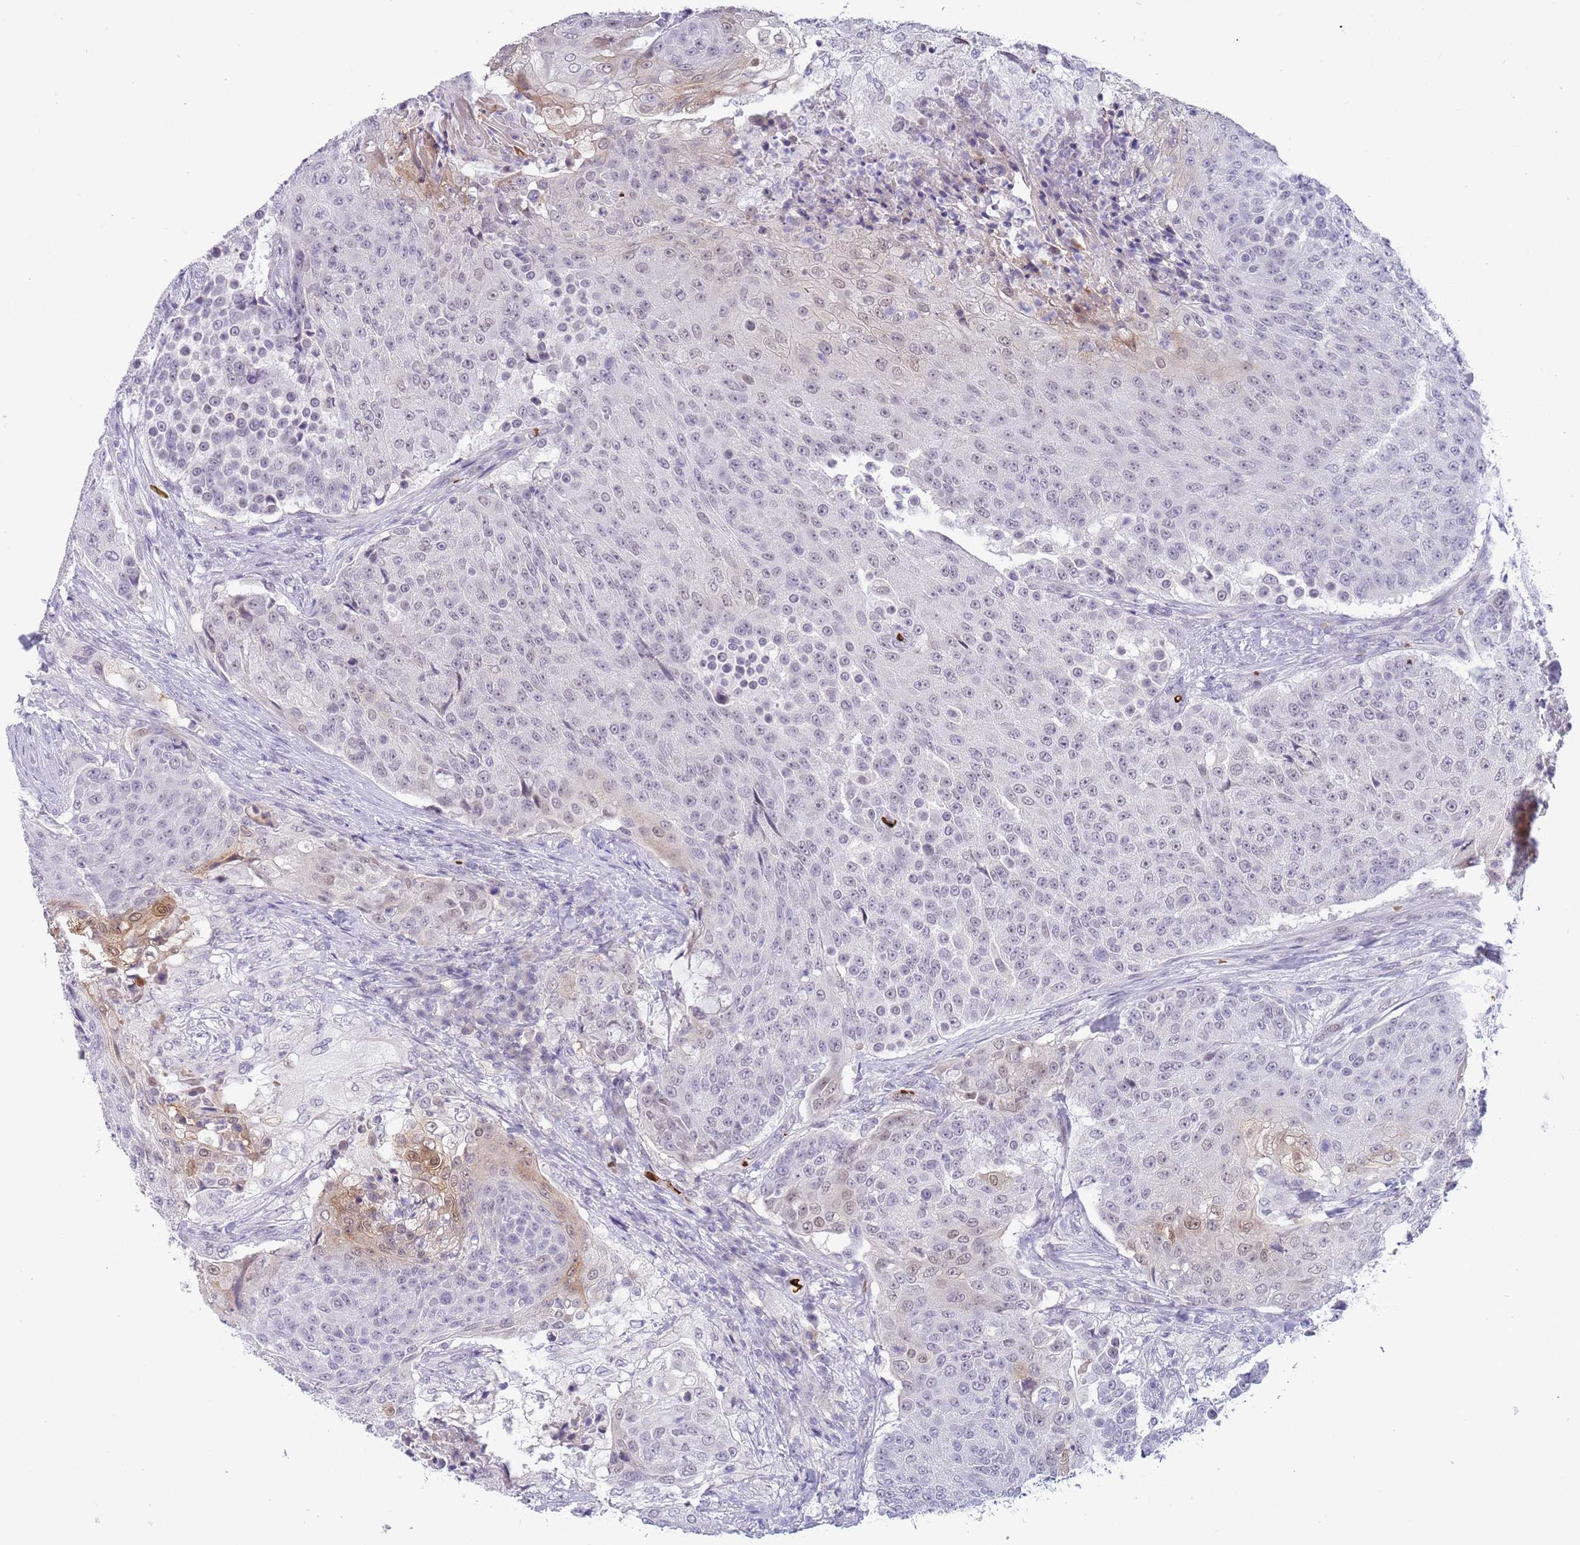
{"staining": {"intensity": "weak", "quantity": "<25%", "location": "cytoplasmic/membranous,nuclear"}, "tissue": "urothelial cancer", "cell_type": "Tumor cells", "image_type": "cancer", "snomed": [{"axis": "morphology", "description": "Urothelial carcinoma, High grade"}, {"axis": "topography", "description": "Urinary bladder"}], "caption": "This is an immunohistochemistry photomicrograph of high-grade urothelial carcinoma. There is no staining in tumor cells.", "gene": "LYPD6B", "patient": {"sex": "female", "age": 63}}